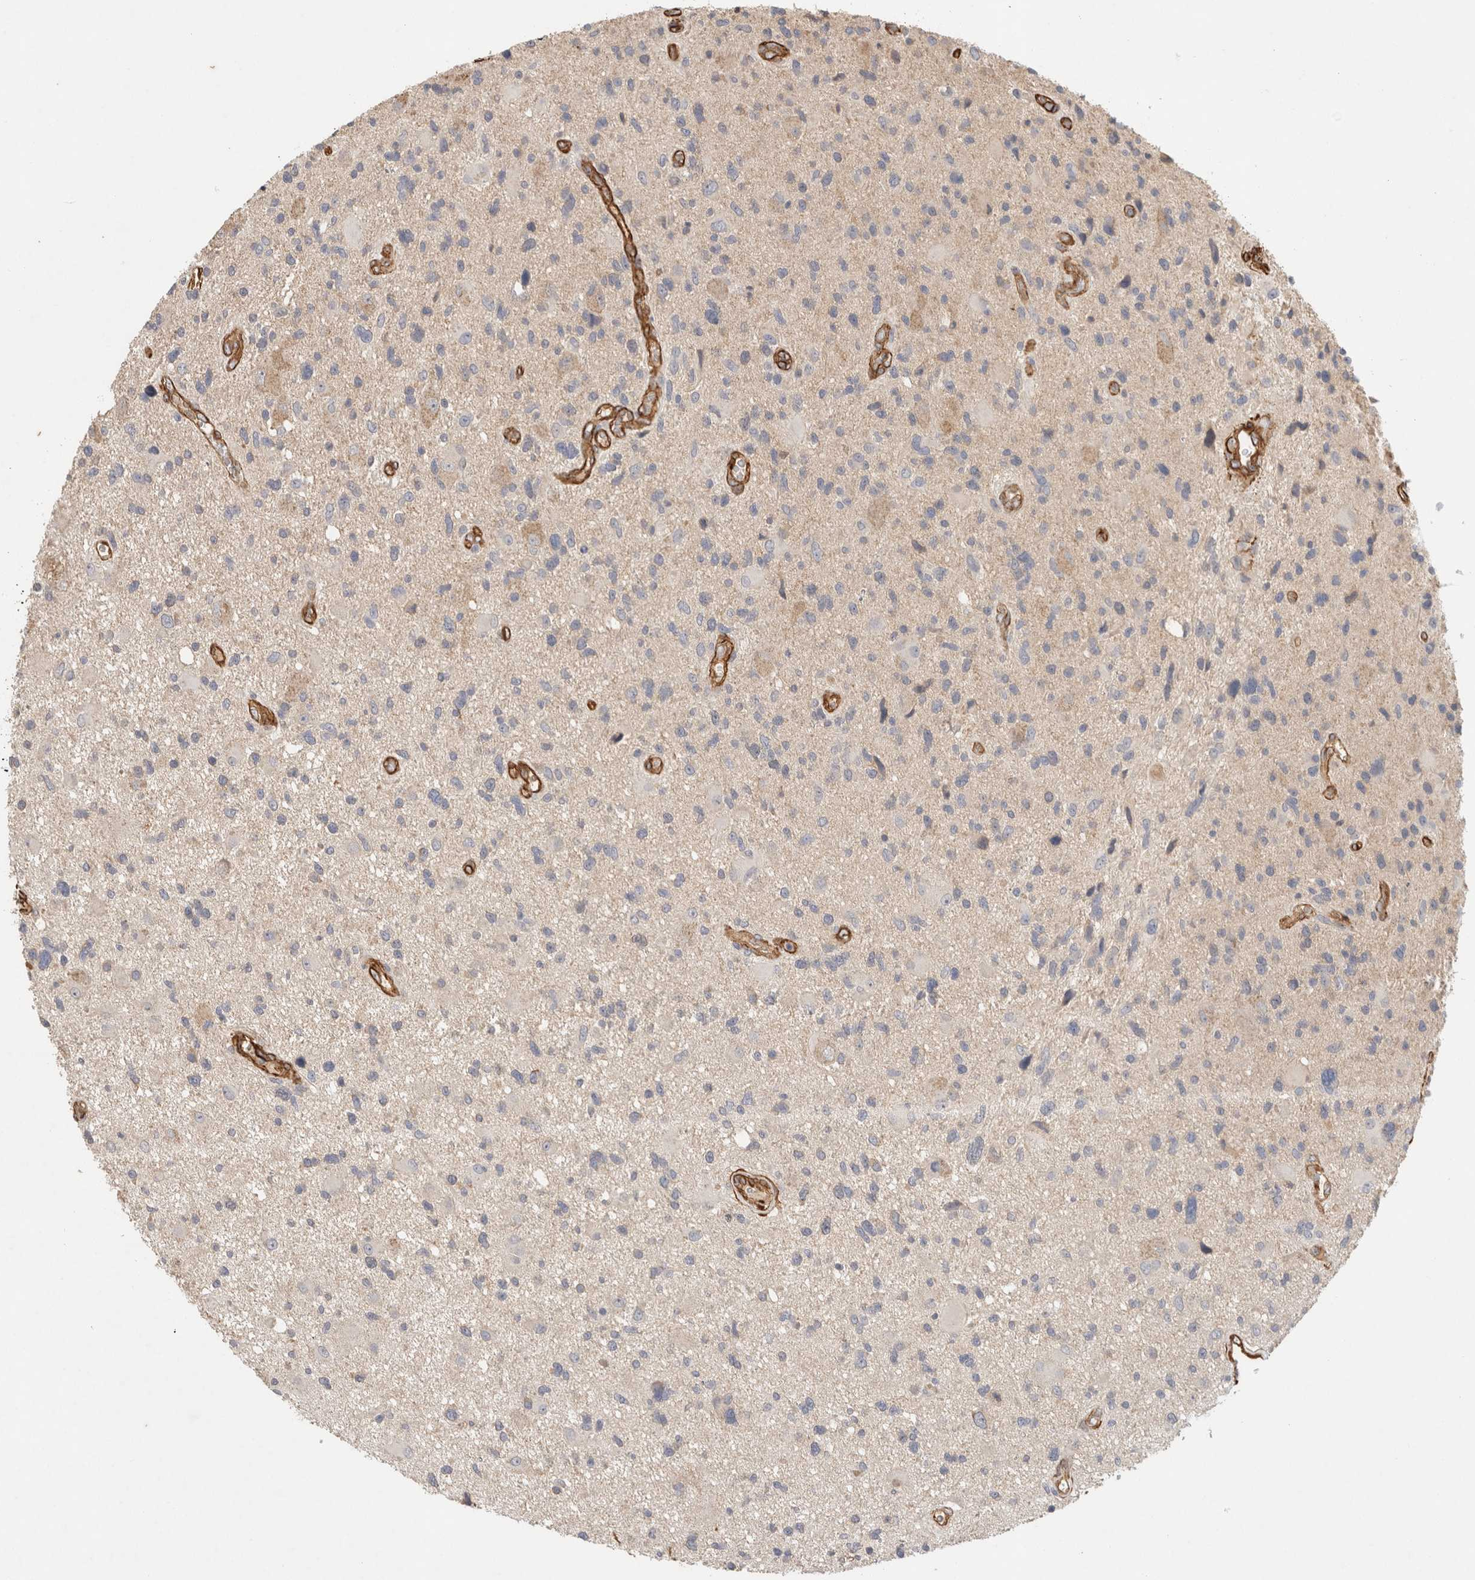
{"staining": {"intensity": "negative", "quantity": "none", "location": "none"}, "tissue": "glioma", "cell_type": "Tumor cells", "image_type": "cancer", "snomed": [{"axis": "morphology", "description": "Glioma, malignant, High grade"}, {"axis": "topography", "description": "Brain"}], "caption": "Immunohistochemistry (IHC) micrograph of neoplastic tissue: glioma stained with DAB shows no significant protein staining in tumor cells.", "gene": "JMJD4", "patient": {"sex": "male", "age": 33}}